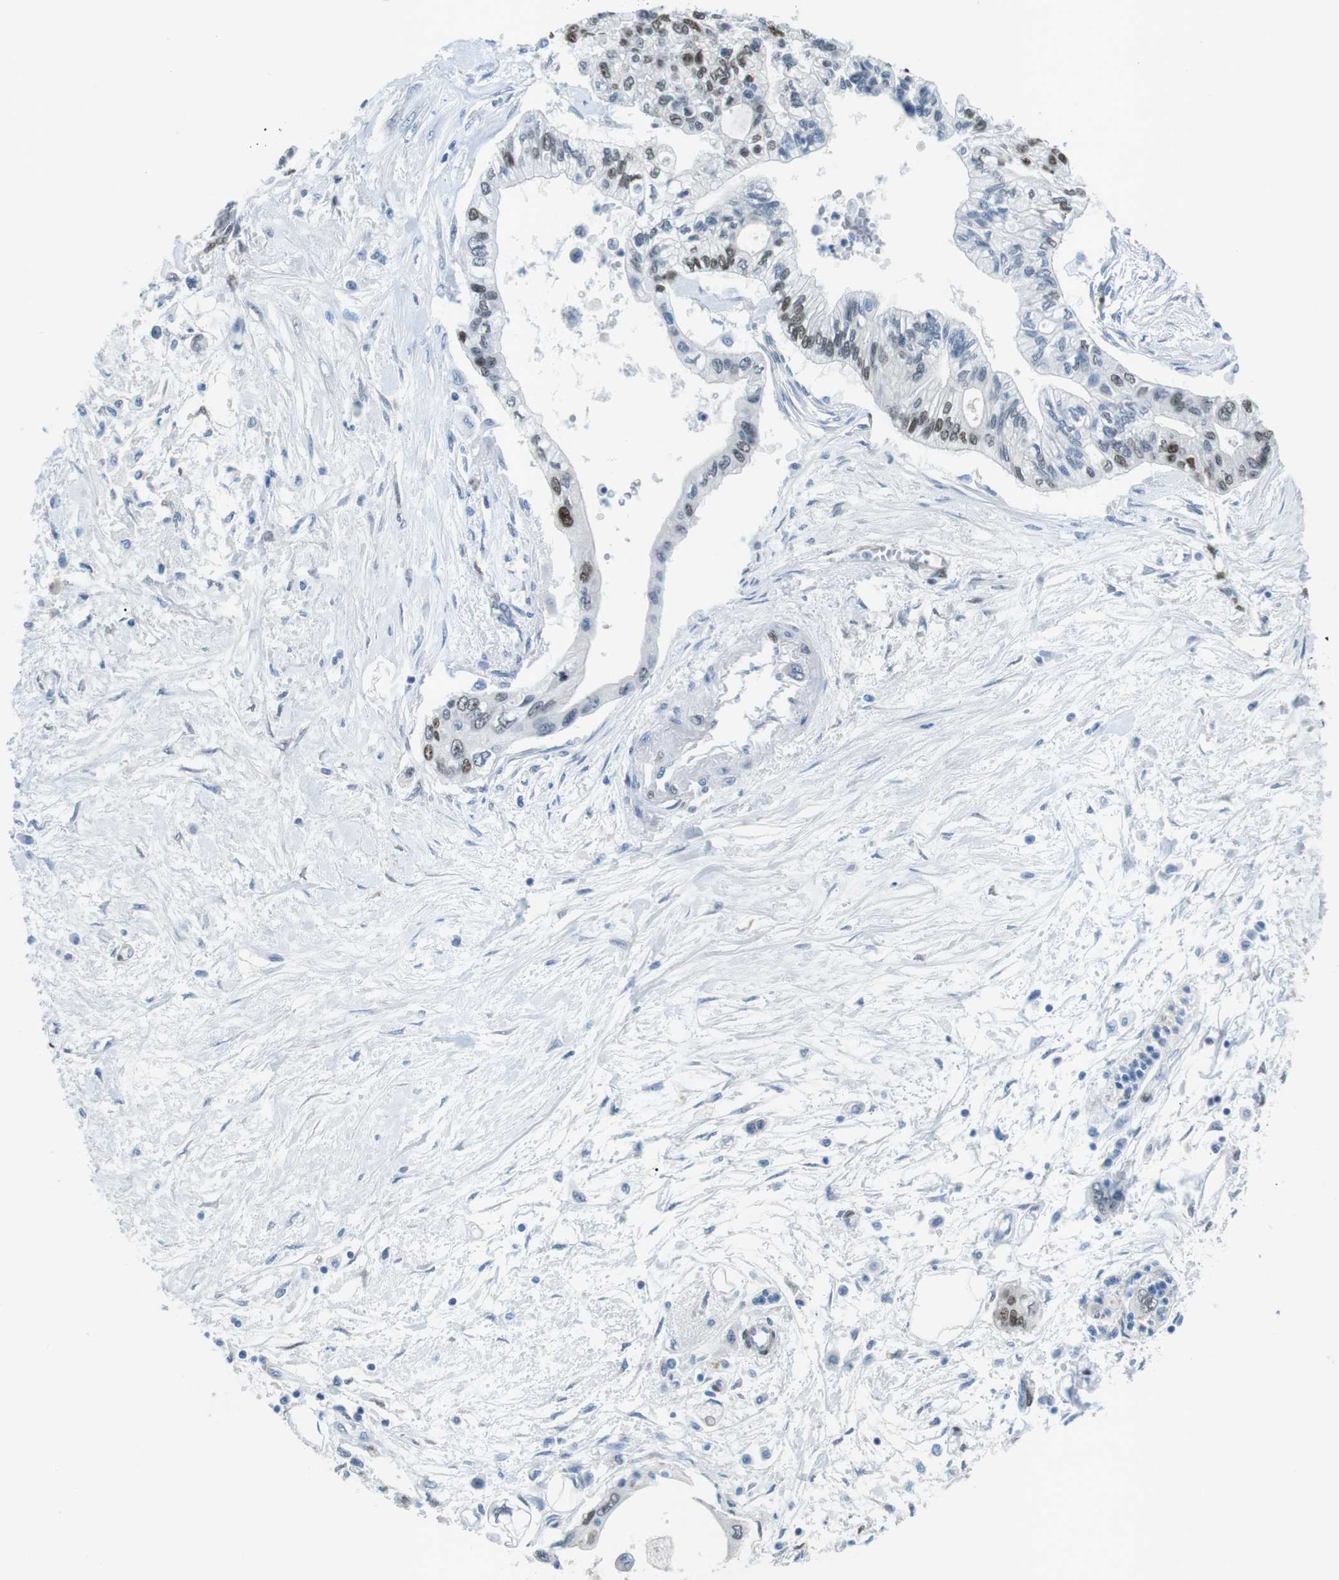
{"staining": {"intensity": "moderate", "quantity": "<25%", "location": "nuclear"}, "tissue": "pancreatic cancer", "cell_type": "Tumor cells", "image_type": "cancer", "snomed": [{"axis": "morphology", "description": "Adenocarcinoma, NOS"}, {"axis": "topography", "description": "Pancreas"}], "caption": "Immunohistochemistry (IHC) image of neoplastic tissue: human pancreatic adenocarcinoma stained using IHC exhibits low levels of moderate protein expression localized specifically in the nuclear of tumor cells, appearing as a nuclear brown color.", "gene": "PHLDA1", "patient": {"sex": "female", "age": 77}}